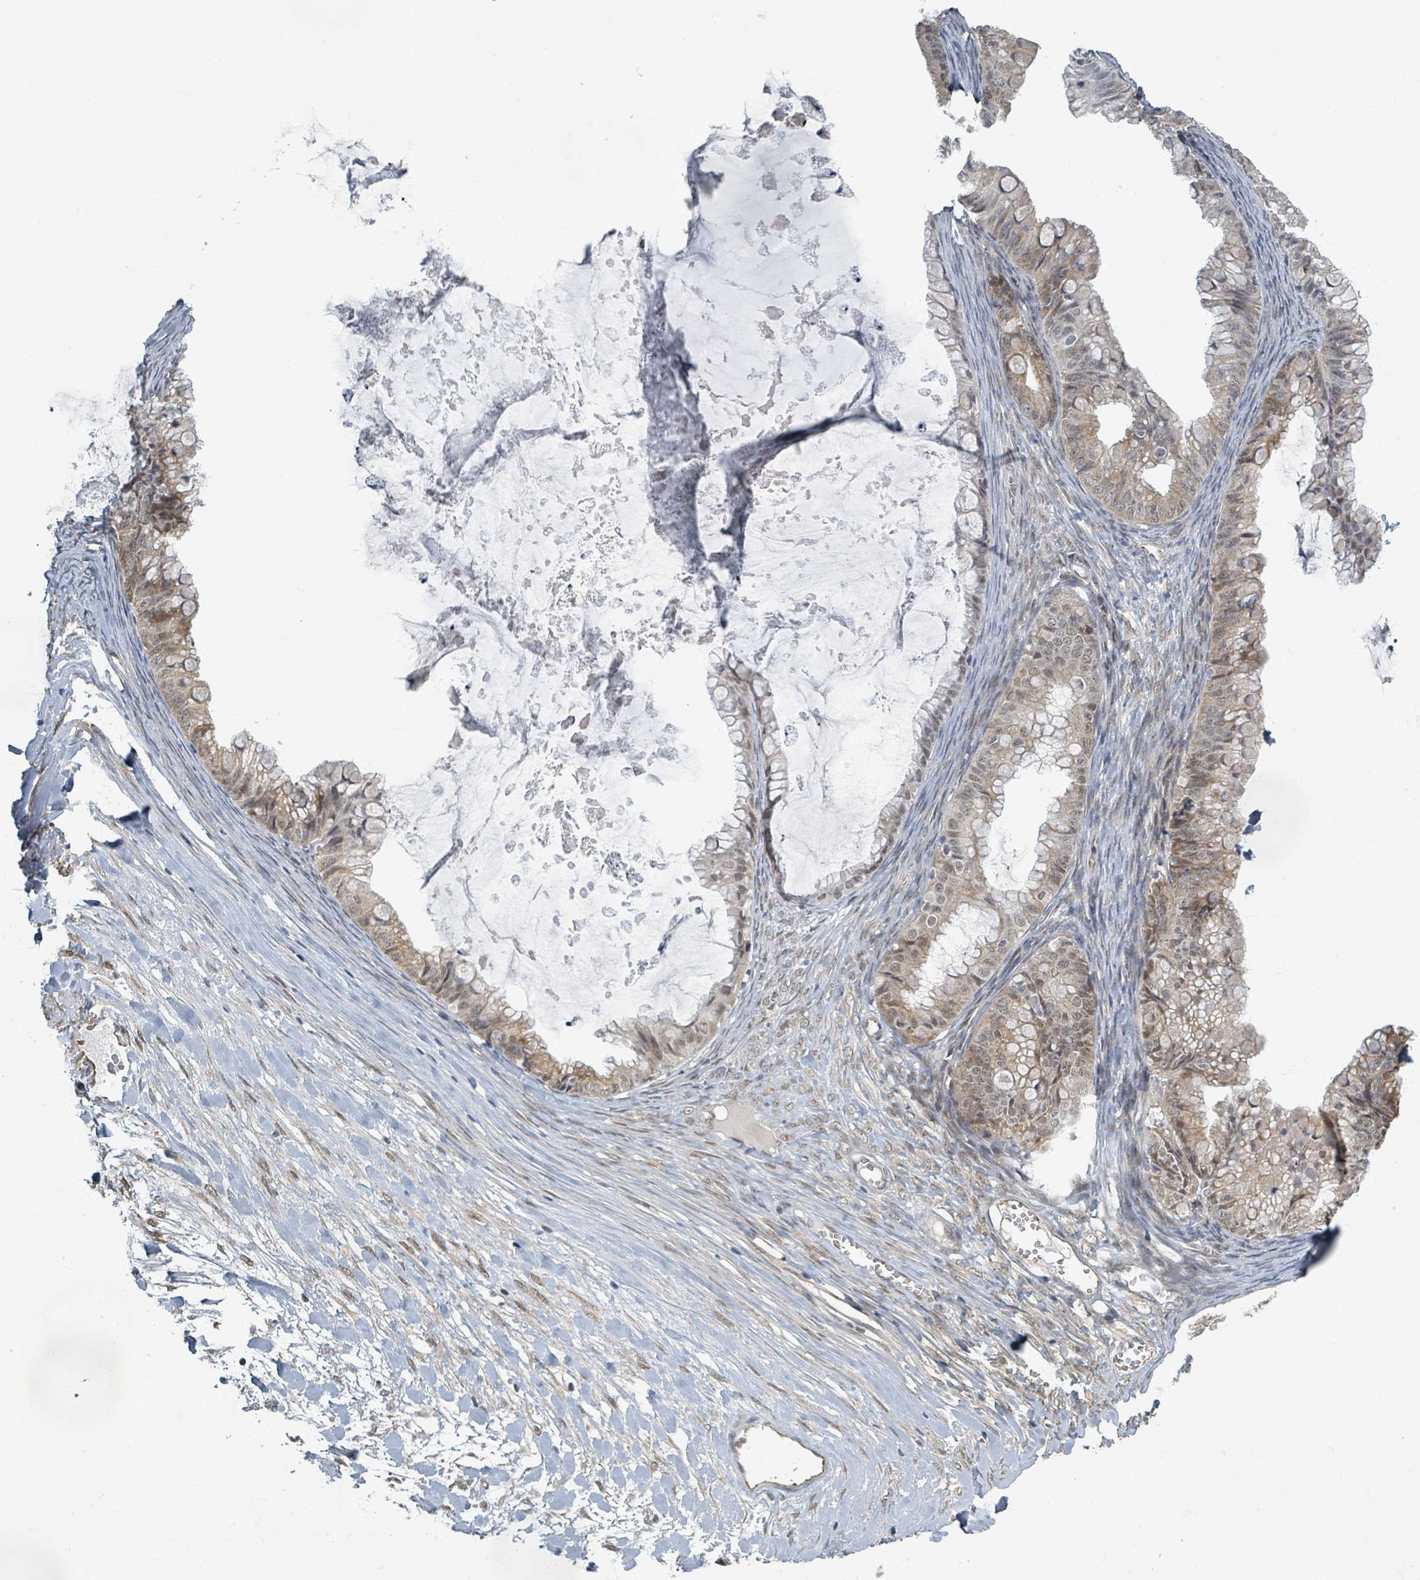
{"staining": {"intensity": "moderate", "quantity": "25%-75%", "location": "cytoplasmic/membranous,nuclear"}, "tissue": "ovarian cancer", "cell_type": "Tumor cells", "image_type": "cancer", "snomed": [{"axis": "morphology", "description": "Cystadenocarcinoma, mucinous, NOS"}, {"axis": "topography", "description": "Ovary"}], "caption": "Protein expression analysis of human ovarian cancer (mucinous cystadenocarcinoma) reveals moderate cytoplasmic/membranous and nuclear positivity in about 25%-75% of tumor cells.", "gene": "INTS15", "patient": {"sex": "female", "age": 35}}